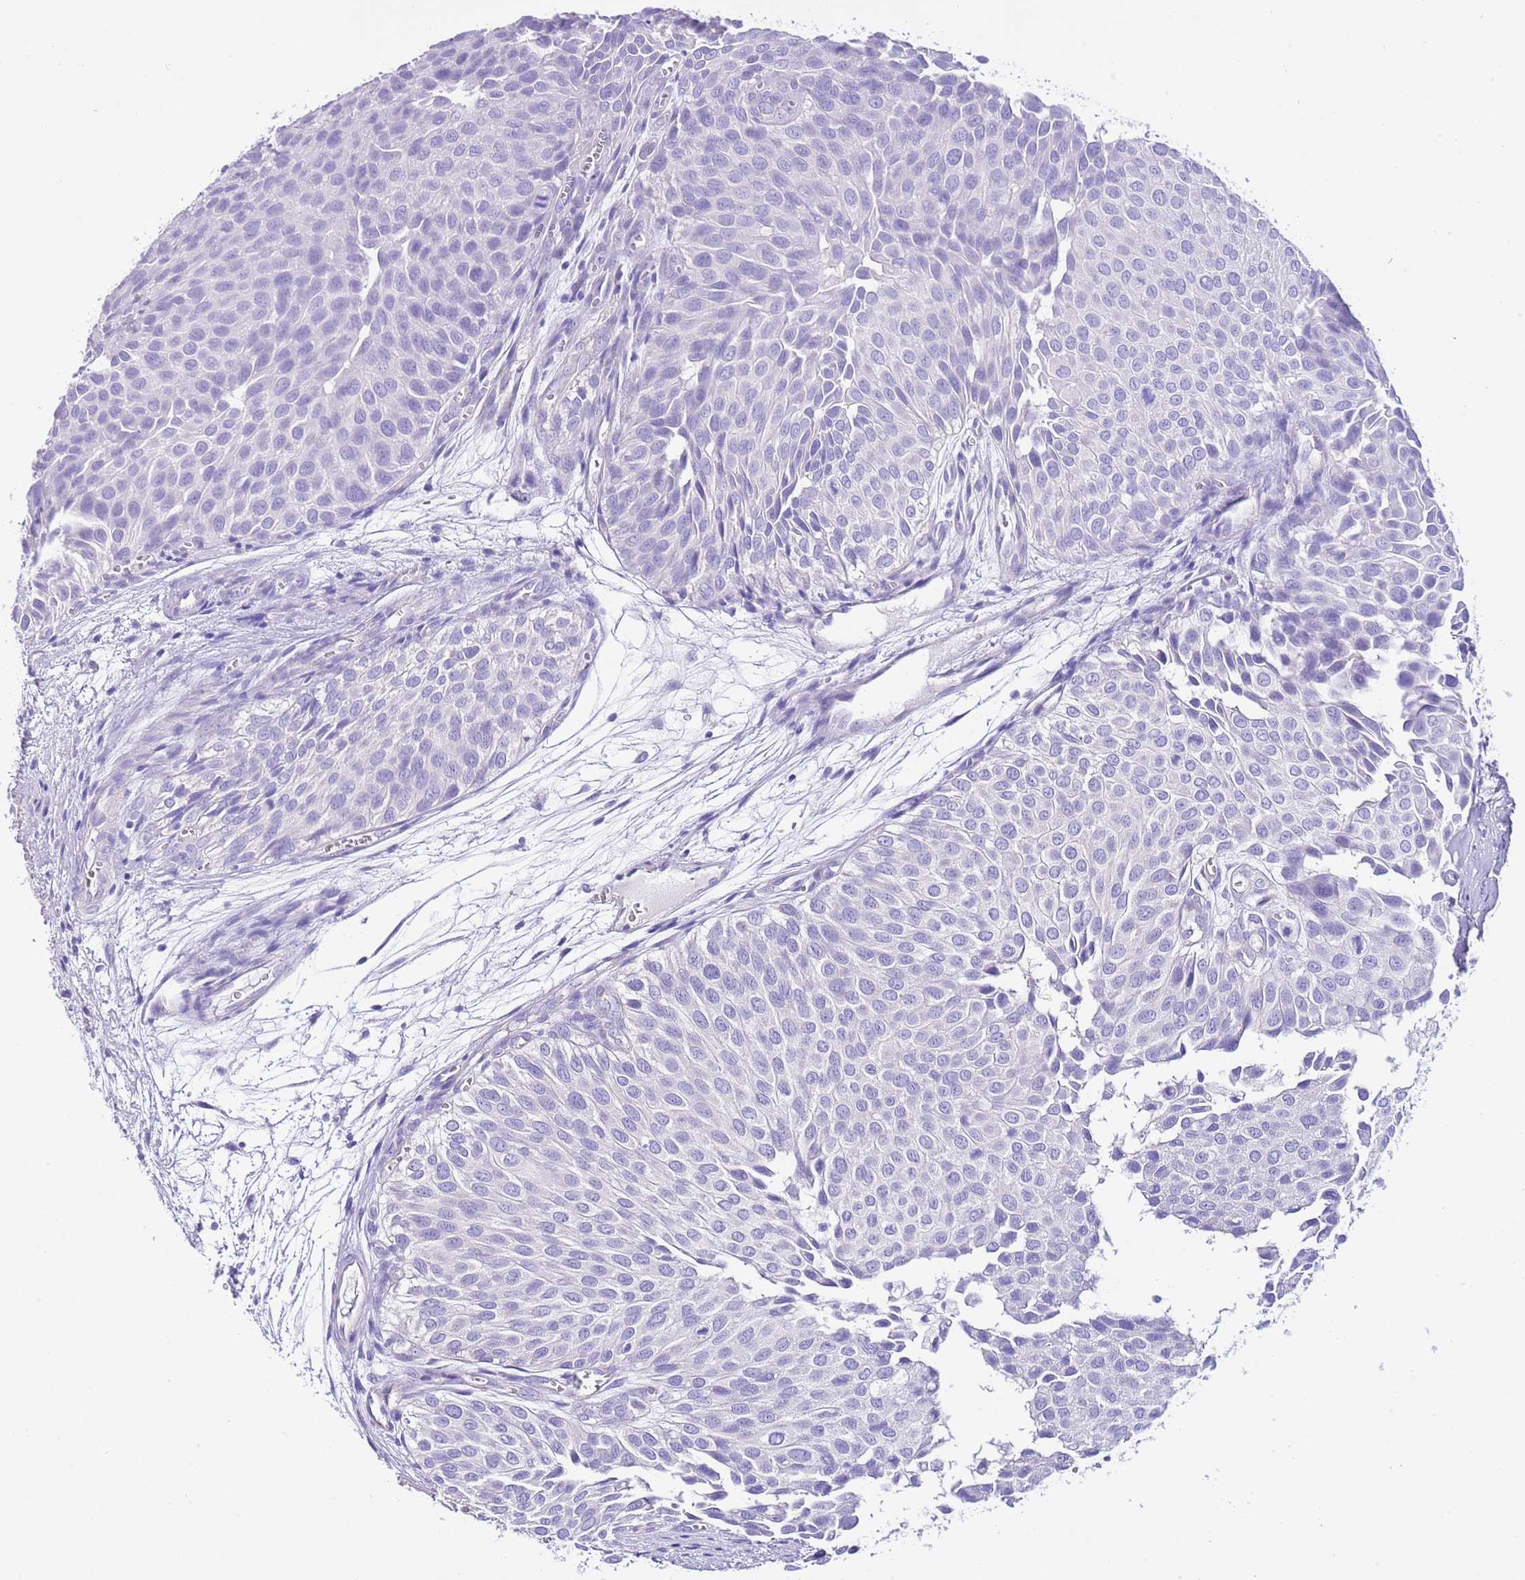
{"staining": {"intensity": "negative", "quantity": "none", "location": "none"}, "tissue": "urothelial cancer", "cell_type": "Tumor cells", "image_type": "cancer", "snomed": [{"axis": "morphology", "description": "Urothelial carcinoma, Low grade"}, {"axis": "topography", "description": "Urinary bladder"}], "caption": "This histopathology image is of urothelial cancer stained with IHC to label a protein in brown with the nuclei are counter-stained blue. There is no positivity in tumor cells.", "gene": "BHLHA15", "patient": {"sex": "male", "age": 88}}